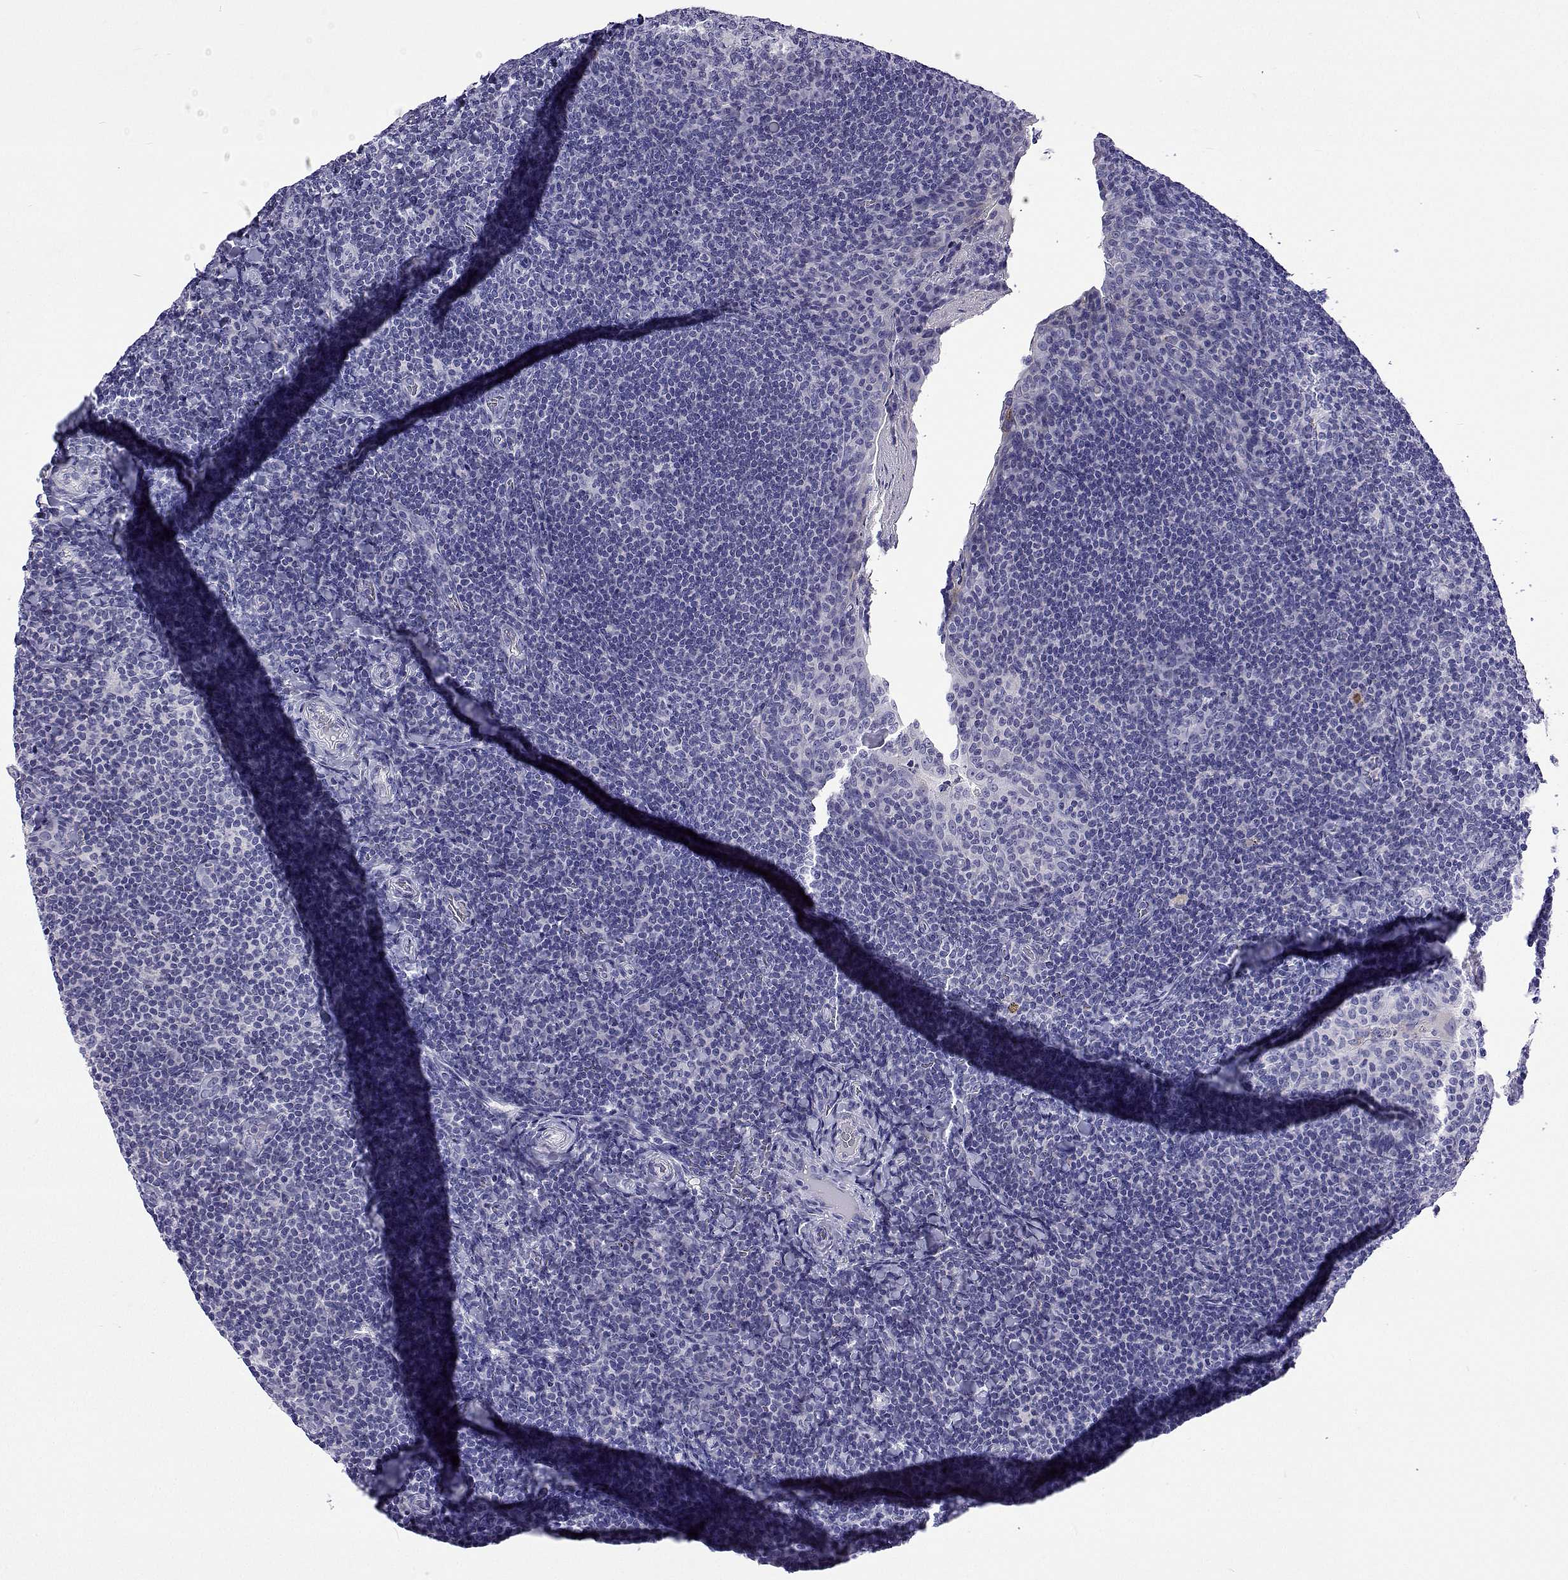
{"staining": {"intensity": "negative", "quantity": "none", "location": "none"}, "tissue": "tonsil", "cell_type": "Germinal center cells", "image_type": "normal", "snomed": [{"axis": "morphology", "description": "Normal tissue, NOS"}, {"axis": "topography", "description": "Tonsil"}], "caption": "This photomicrograph is of normal tonsil stained with immunohistochemistry to label a protein in brown with the nuclei are counter-stained blue. There is no positivity in germinal center cells.", "gene": "UMODL1", "patient": {"sex": "male", "age": 17}}